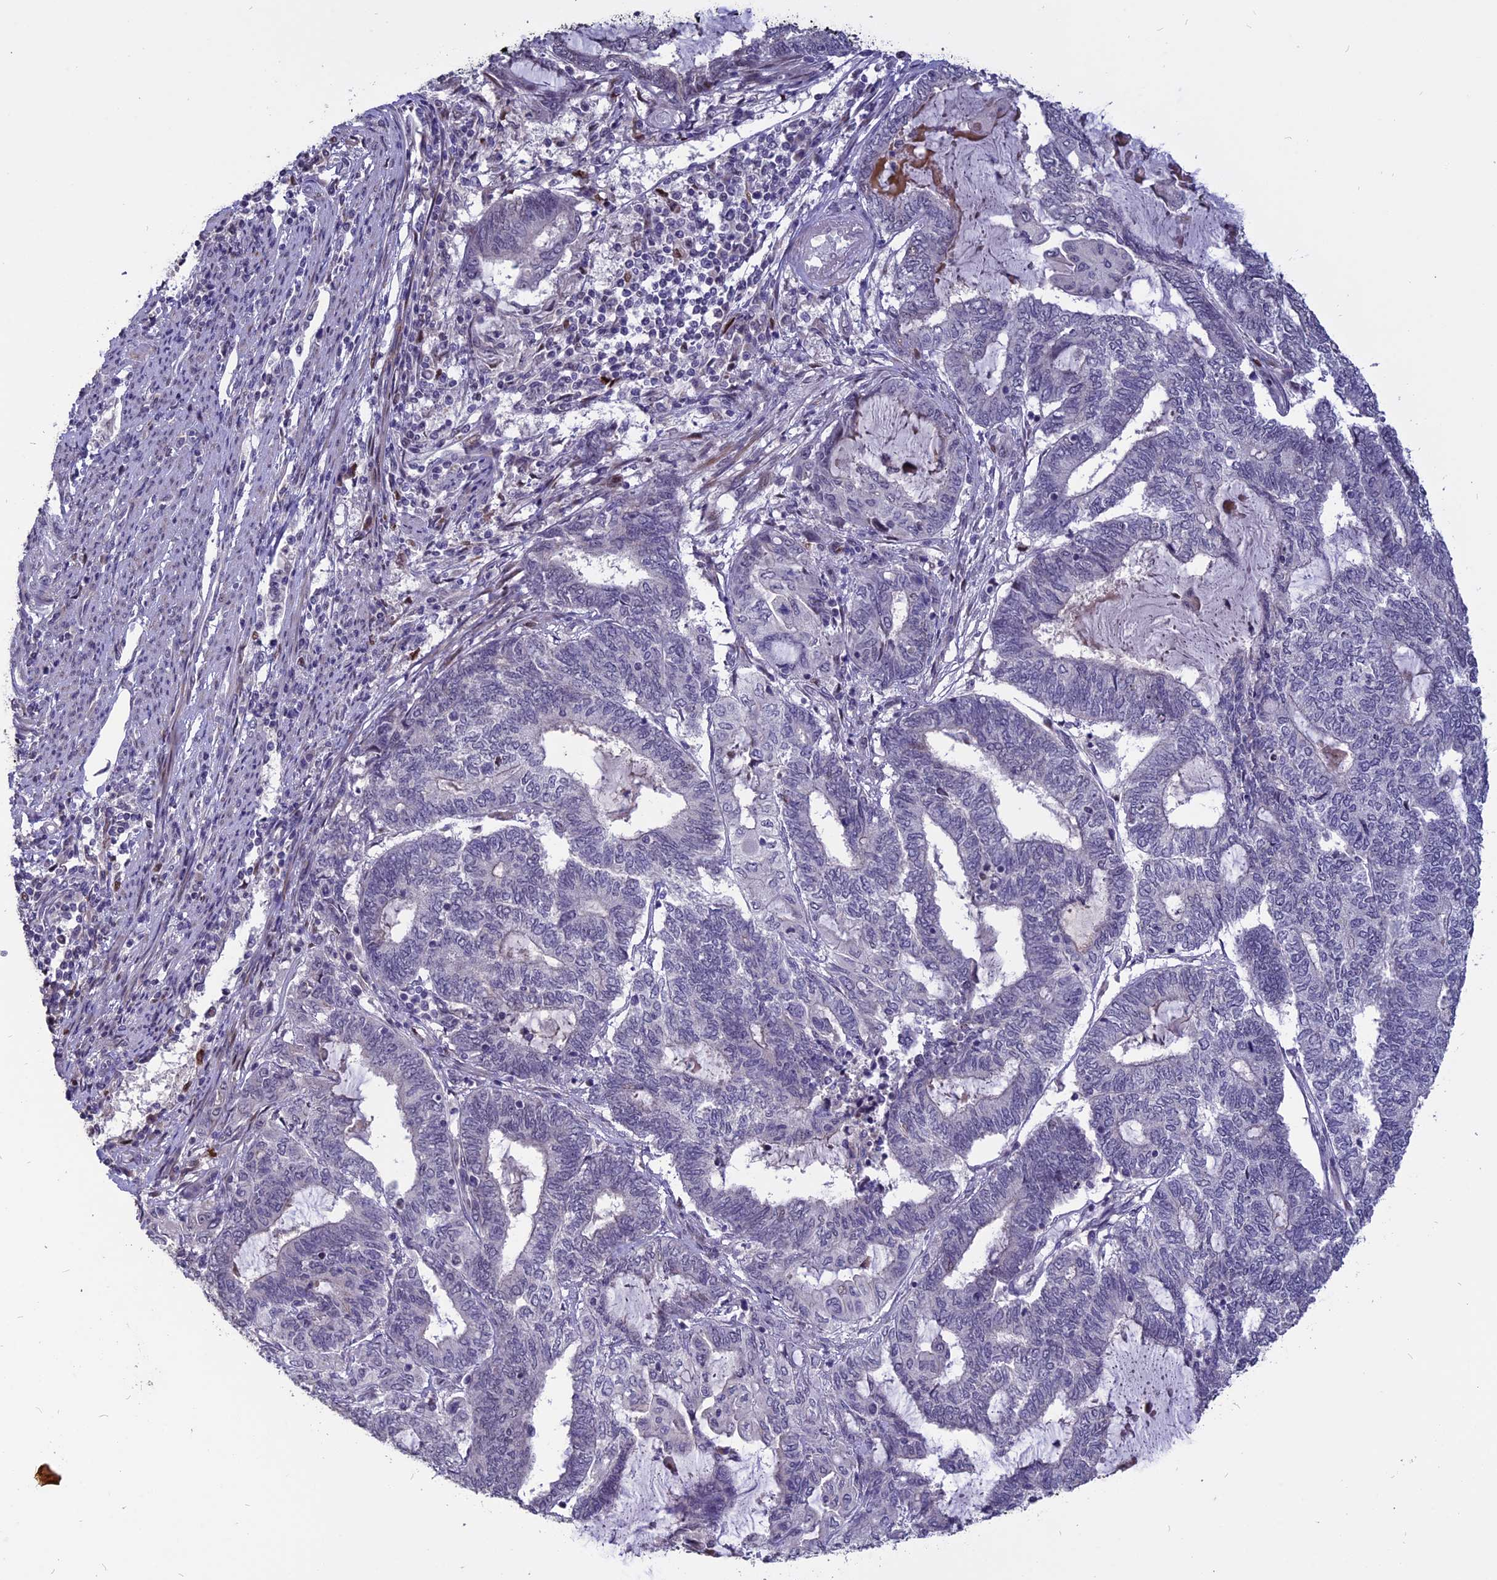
{"staining": {"intensity": "negative", "quantity": "none", "location": "none"}, "tissue": "endometrial cancer", "cell_type": "Tumor cells", "image_type": "cancer", "snomed": [{"axis": "morphology", "description": "Adenocarcinoma, NOS"}, {"axis": "topography", "description": "Uterus"}, {"axis": "topography", "description": "Endometrium"}], "caption": "IHC of human endometrial cancer exhibits no expression in tumor cells.", "gene": "TMEM263", "patient": {"sex": "female", "age": 70}}